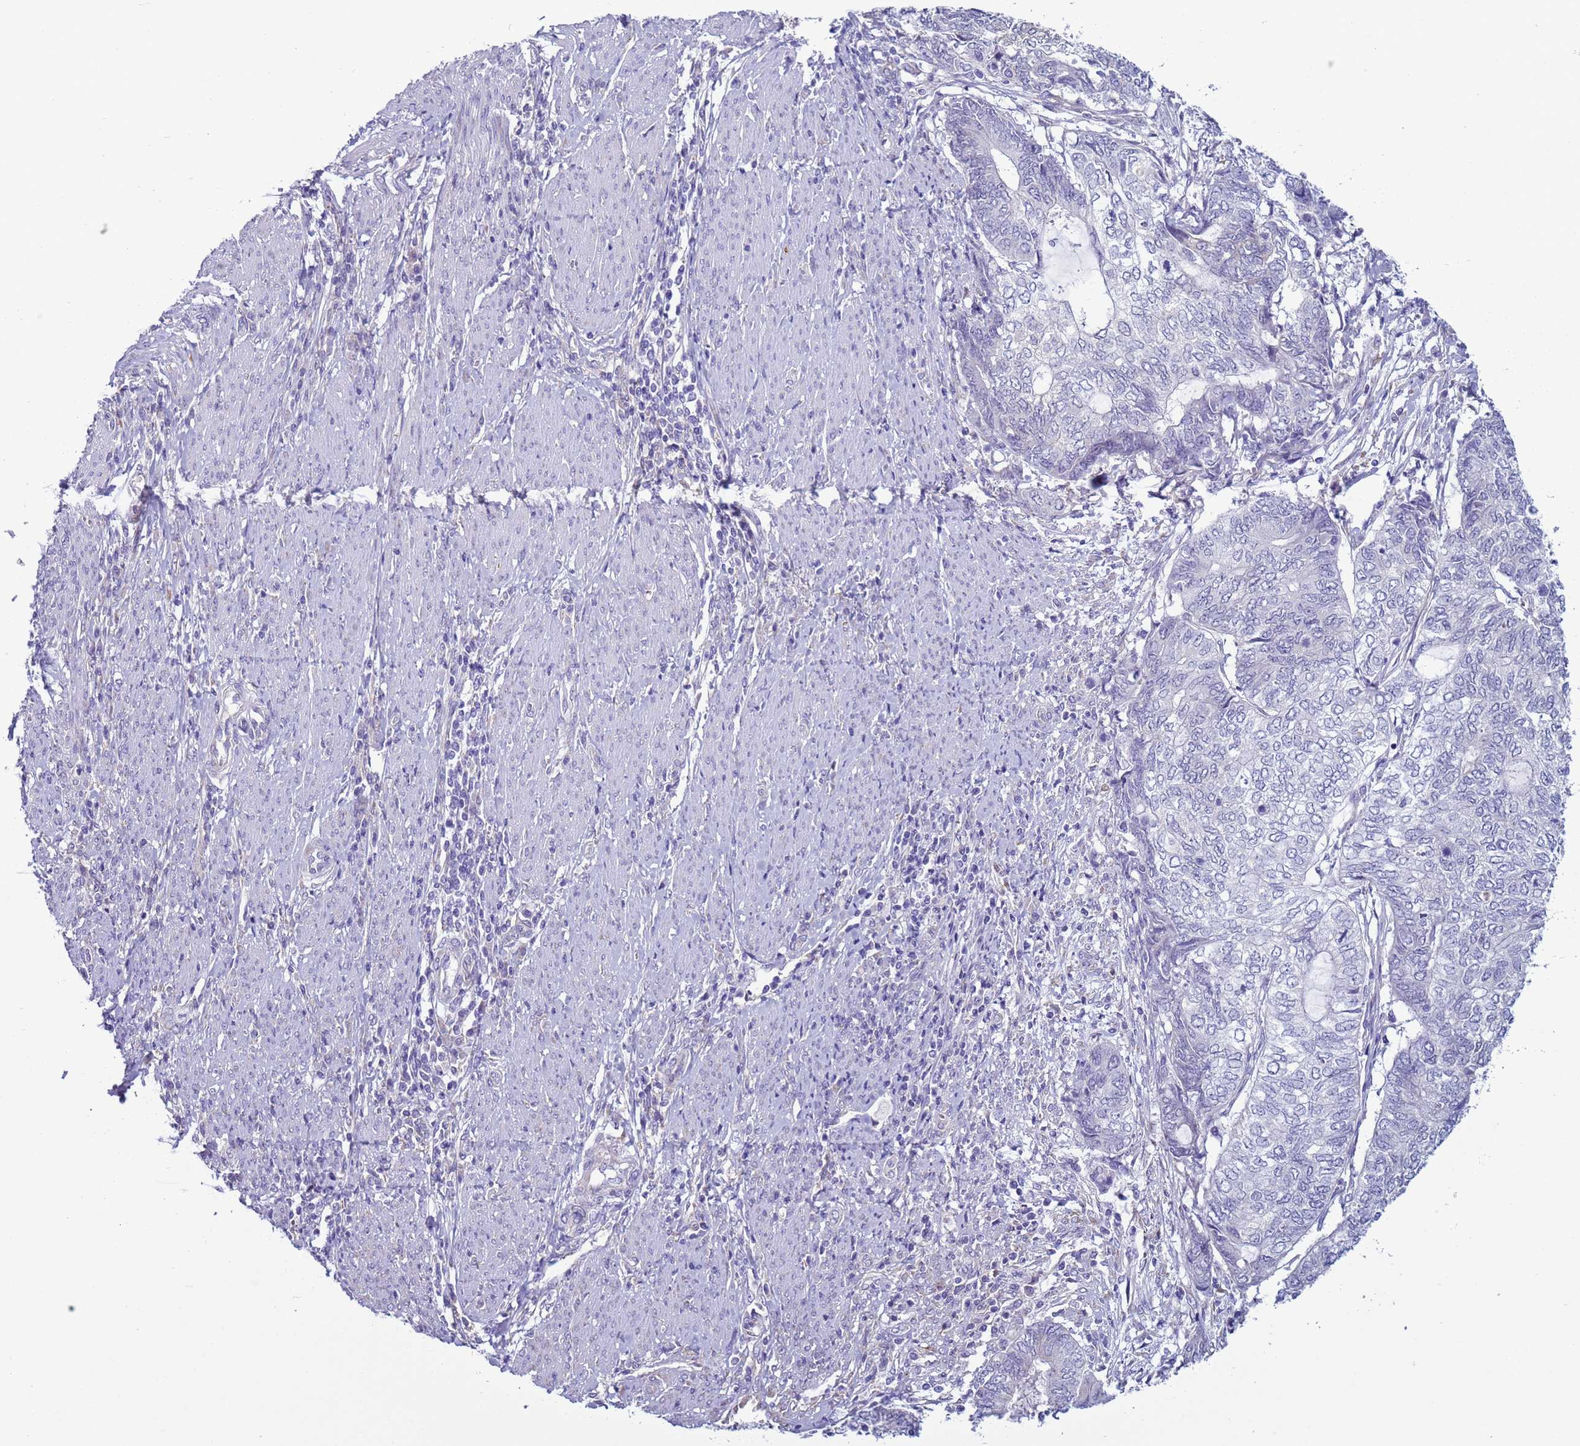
{"staining": {"intensity": "negative", "quantity": "none", "location": "none"}, "tissue": "endometrial cancer", "cell_type": "Tumor cells", "image_type": "cancer", "snomed": [{"axis": "morphology", "description": "Adenocarcinoma, NOS"}, {"axis": "topography", "description": "Uterus"}, {"axis": "topography", "description": "Endometrium"}], "caption": "High magnification brightfield microscopy of endometrial cancer (adenocarcinoma) stained with DAB (3,3'-diaminobenzidine) (brown) and counterstained with hematoxylin (blue): tumor cells show no significant staining.", "gene": "ABHD17B", "patient": {"sex": "female", "age": 70}}